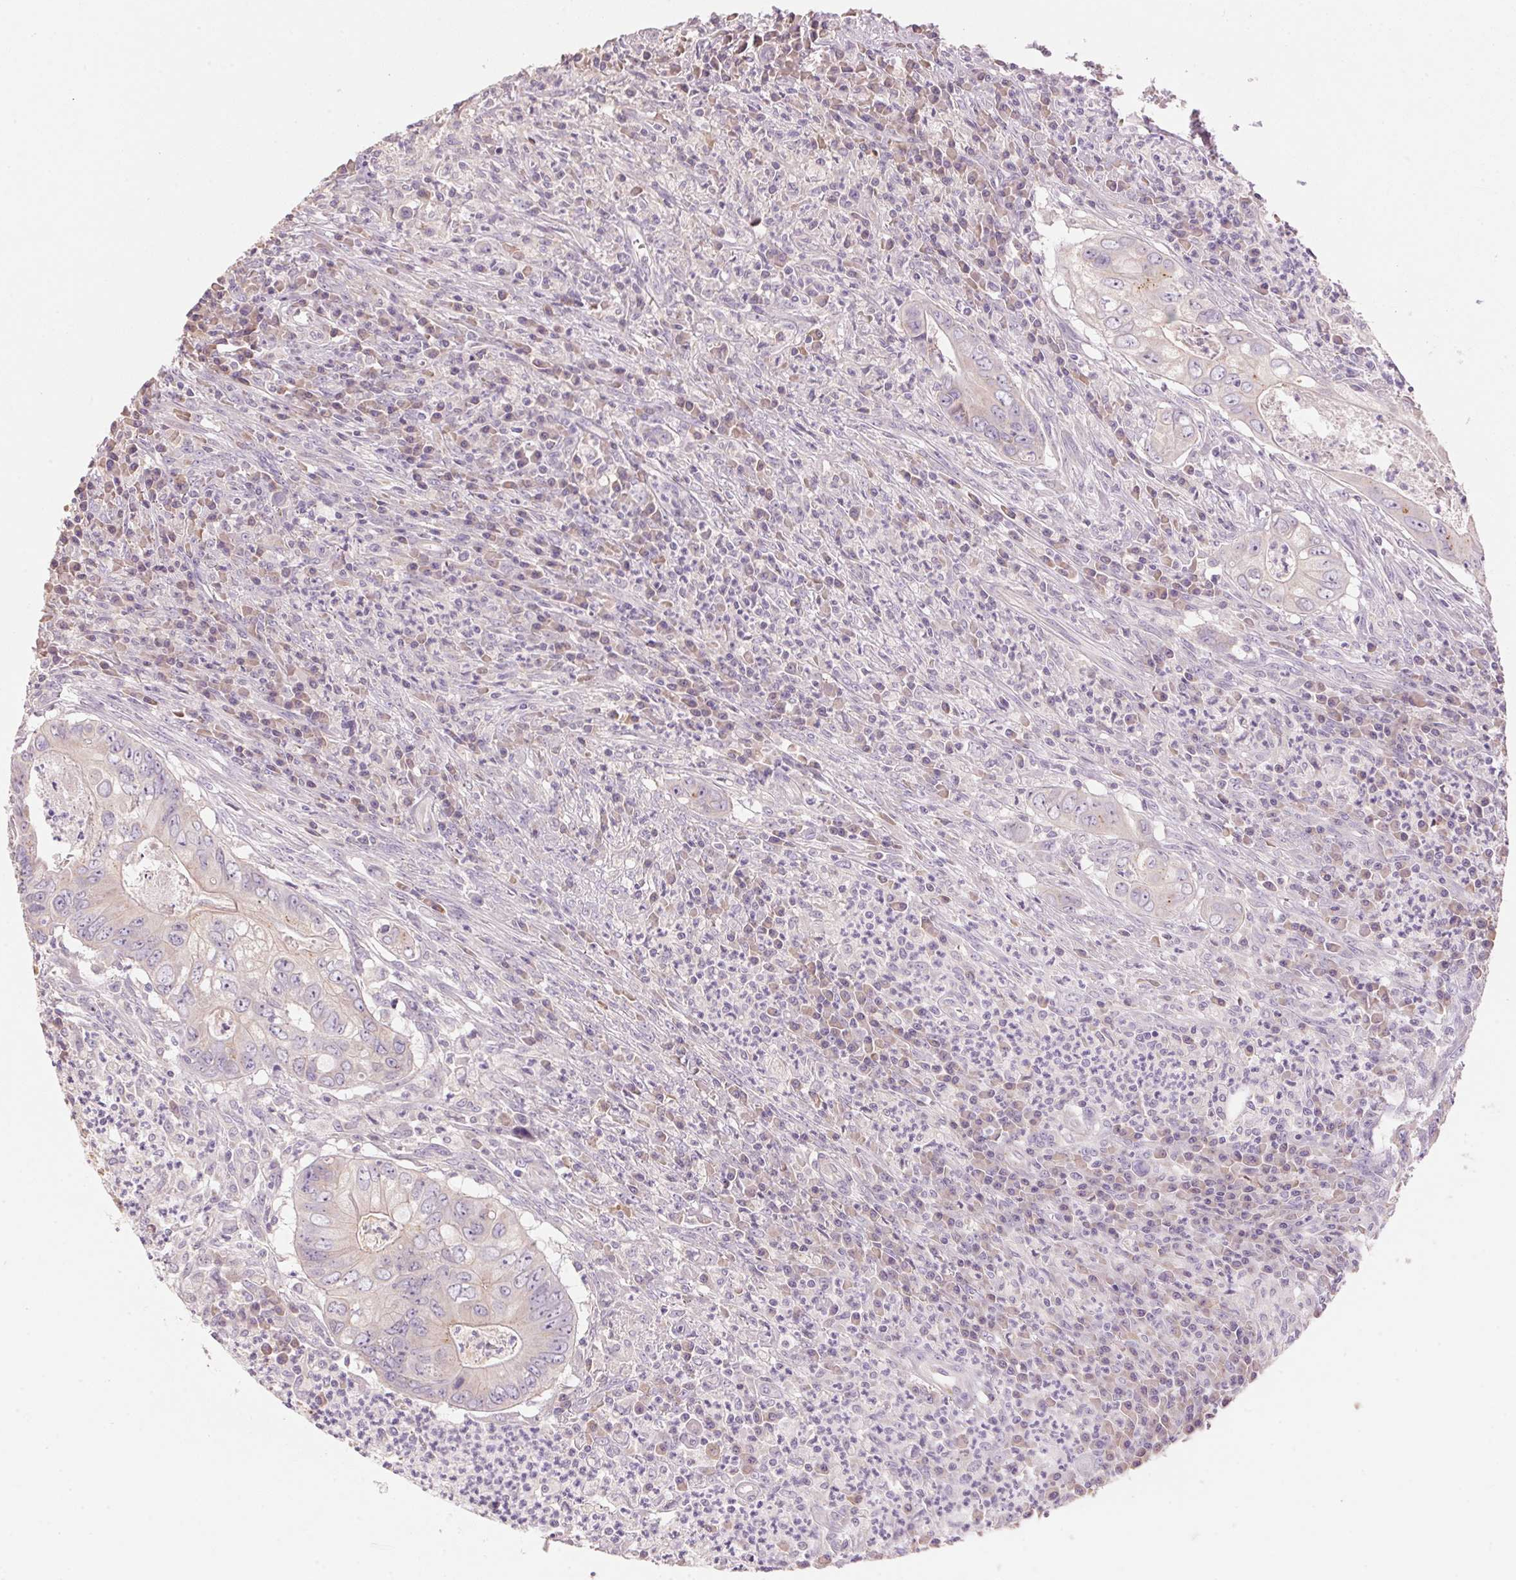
{"staining": {"intensity": "negative", "quantity": "none", "location": "none"}, "tissue": "colorectal cancer", "cell_type": "Tumor cells", "image_type": "cancer", "snomed": [{"axis": "morphology", "description": "Adenocarcinoma, NOS"}, {"axis": "topography", "description": "Colon"}], "caption": "Protein analysis of adenocarcinoma (colorectal) displays no significant staining in tumor cells.", "gene": "LYZL6", "patient": {"sex": "female", "age": 74}}